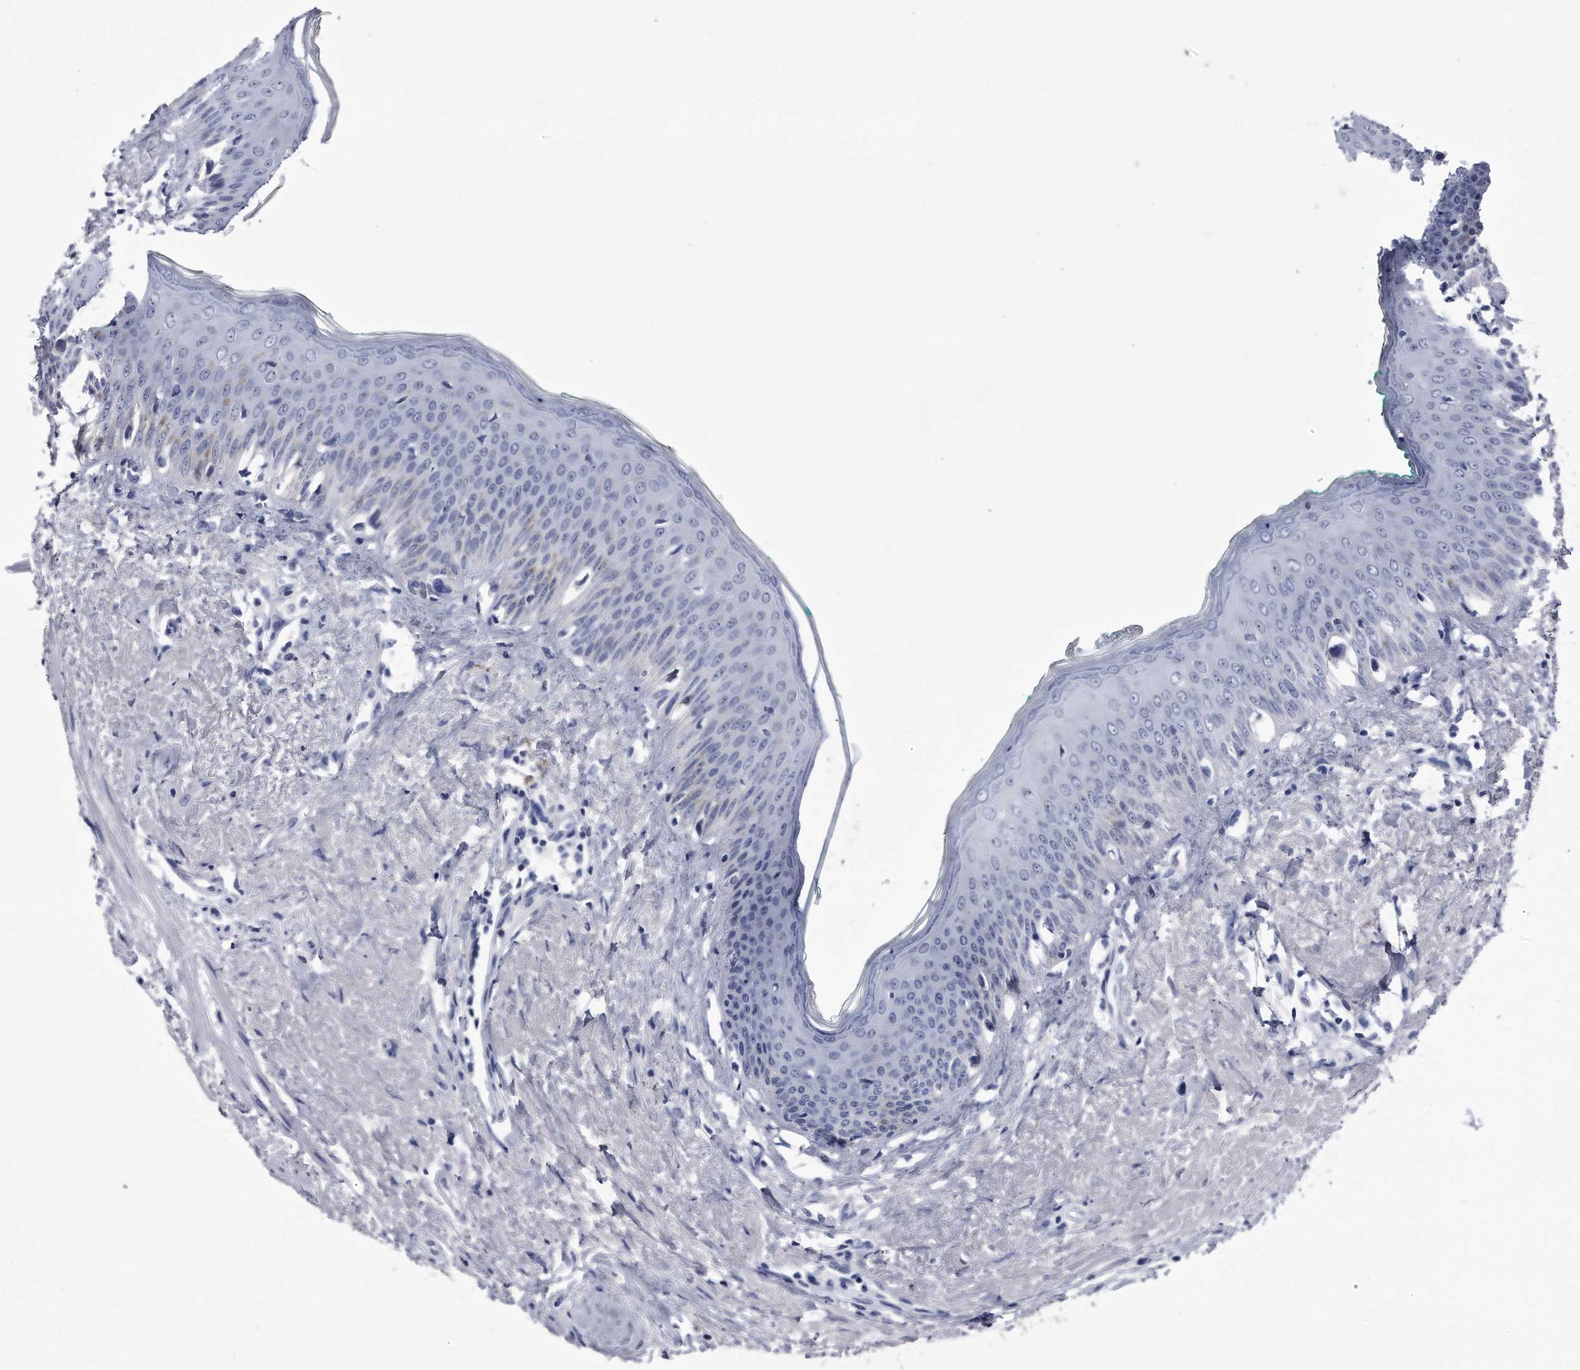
{"staining": {"intensity": "negative", "quantity": "none", "location": "none"}, "tissue": "oral mucosa", "cell_type": "Squamous epithelial cells", "image_type": "normal", "snomed": [{"axis": "morphology", "description": "Normal tissue, NOS"}, {"axis": "topography", "description": "Oral tissue"}], "caption": "A high-resolution histopathology image shows immunohistochemistry (IHC) staining of unremarkable oral mucosa, which reveals no significant staining in squamous epithelial cells. Brightfield microscopy of immunohistochemistry stained with DAB (brown) and hematoxylin (blue), captured at high magnification.", "gene": "KCTD8", "patient": {"sex": "female", "age": 70}}